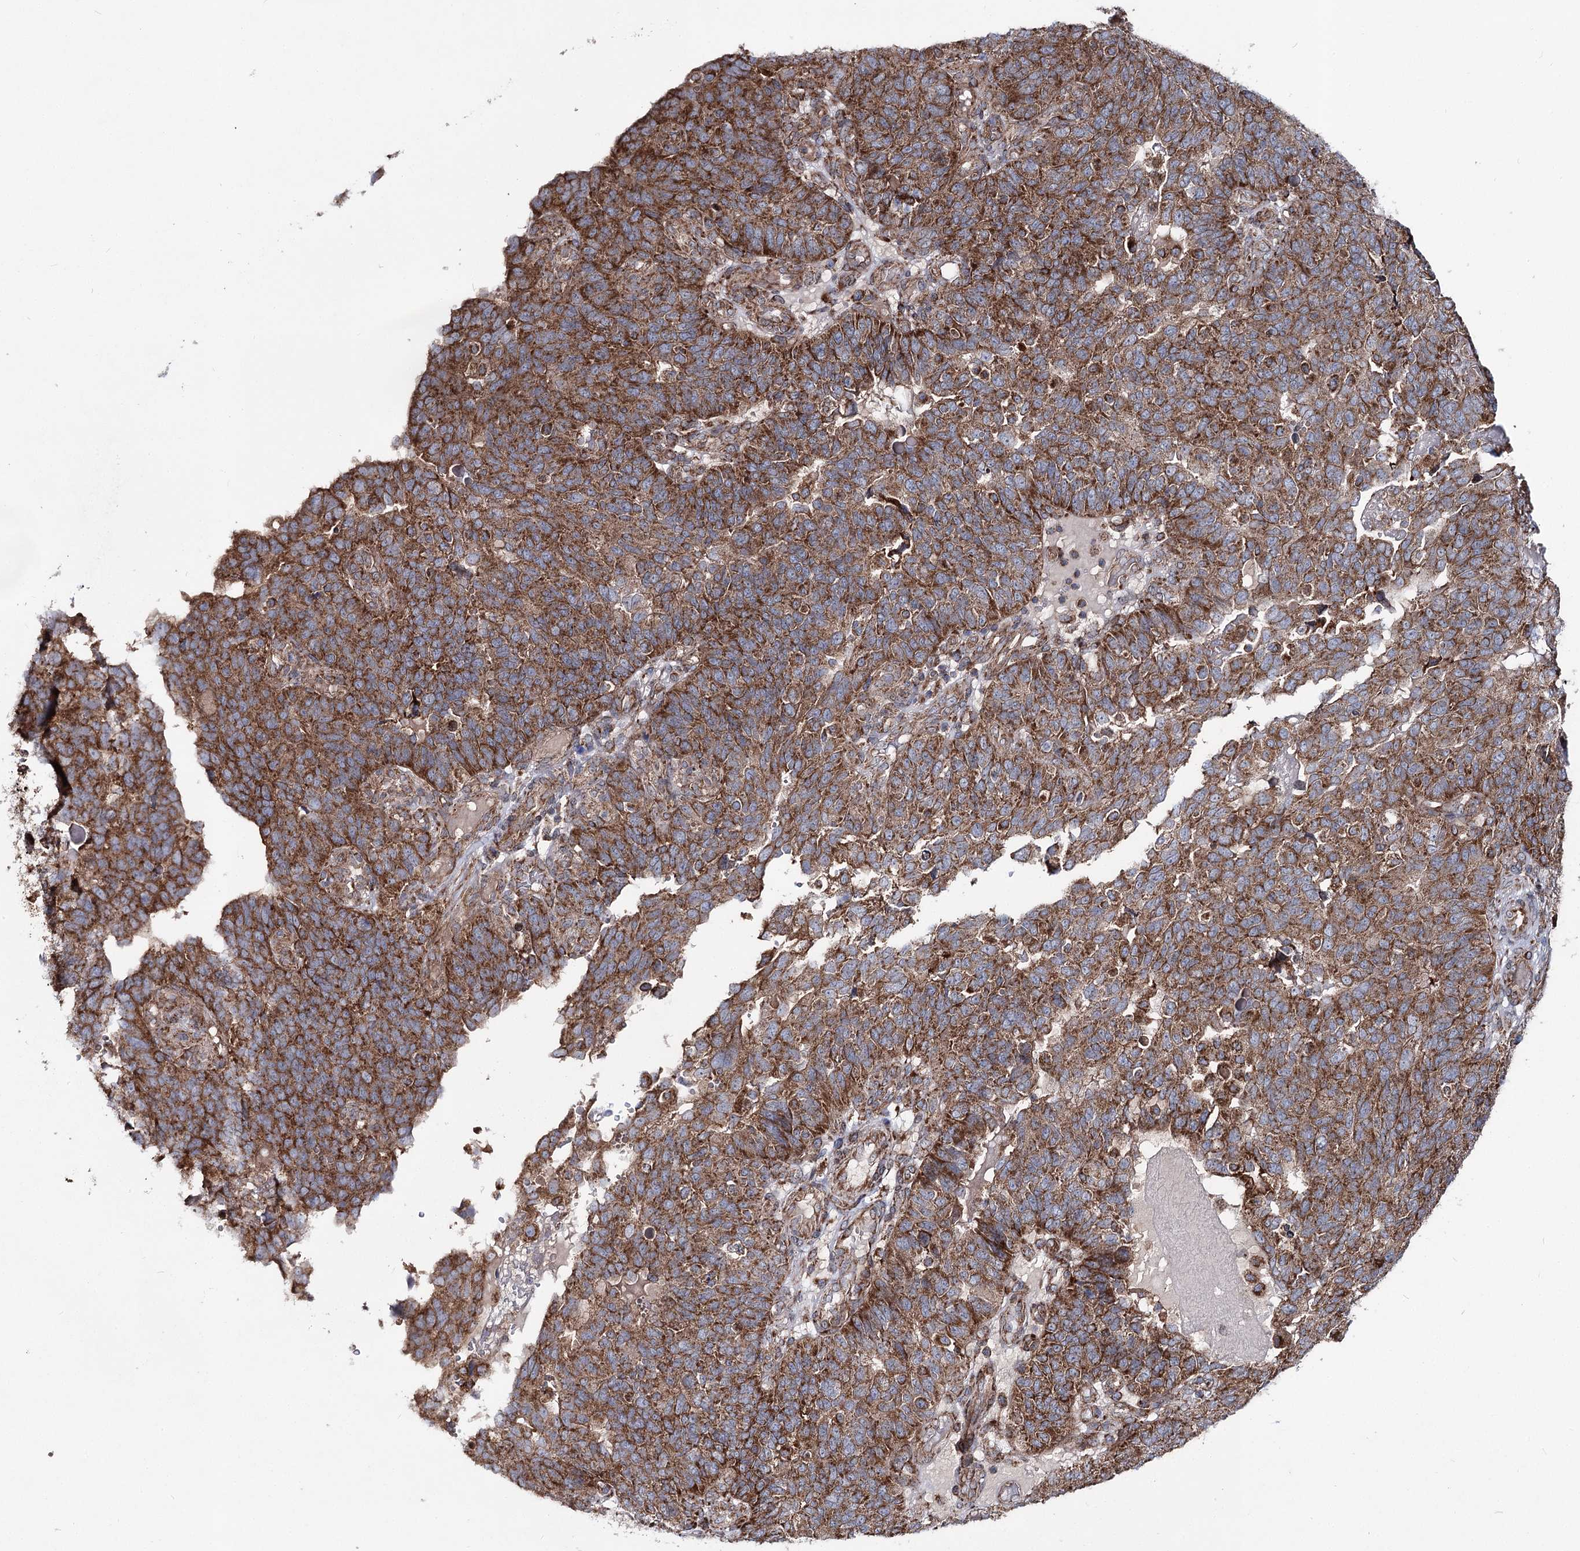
{"staining": {"intensity": "strong", "quantity": ">75%", "location": "cytoplasmic/membranous"}, "tissue": "endometrial cancer", "cell_type": "Tumor cells", "image_type": "cancer", "snomed": [{"axis": "morphology", "description": "Adenocarcinoma, NOS"}, {"axis": "topography", "description": "Endometrium"}], "caption": "This is an image of immunohistochemistry (IHC) staining of endometrial adenocarcinoma, which shows strong staining in the cytoplasmic/membranous of tumor cells.", "gene": "MSANTD2", "patient": {"sex": "female", "age": 66}}